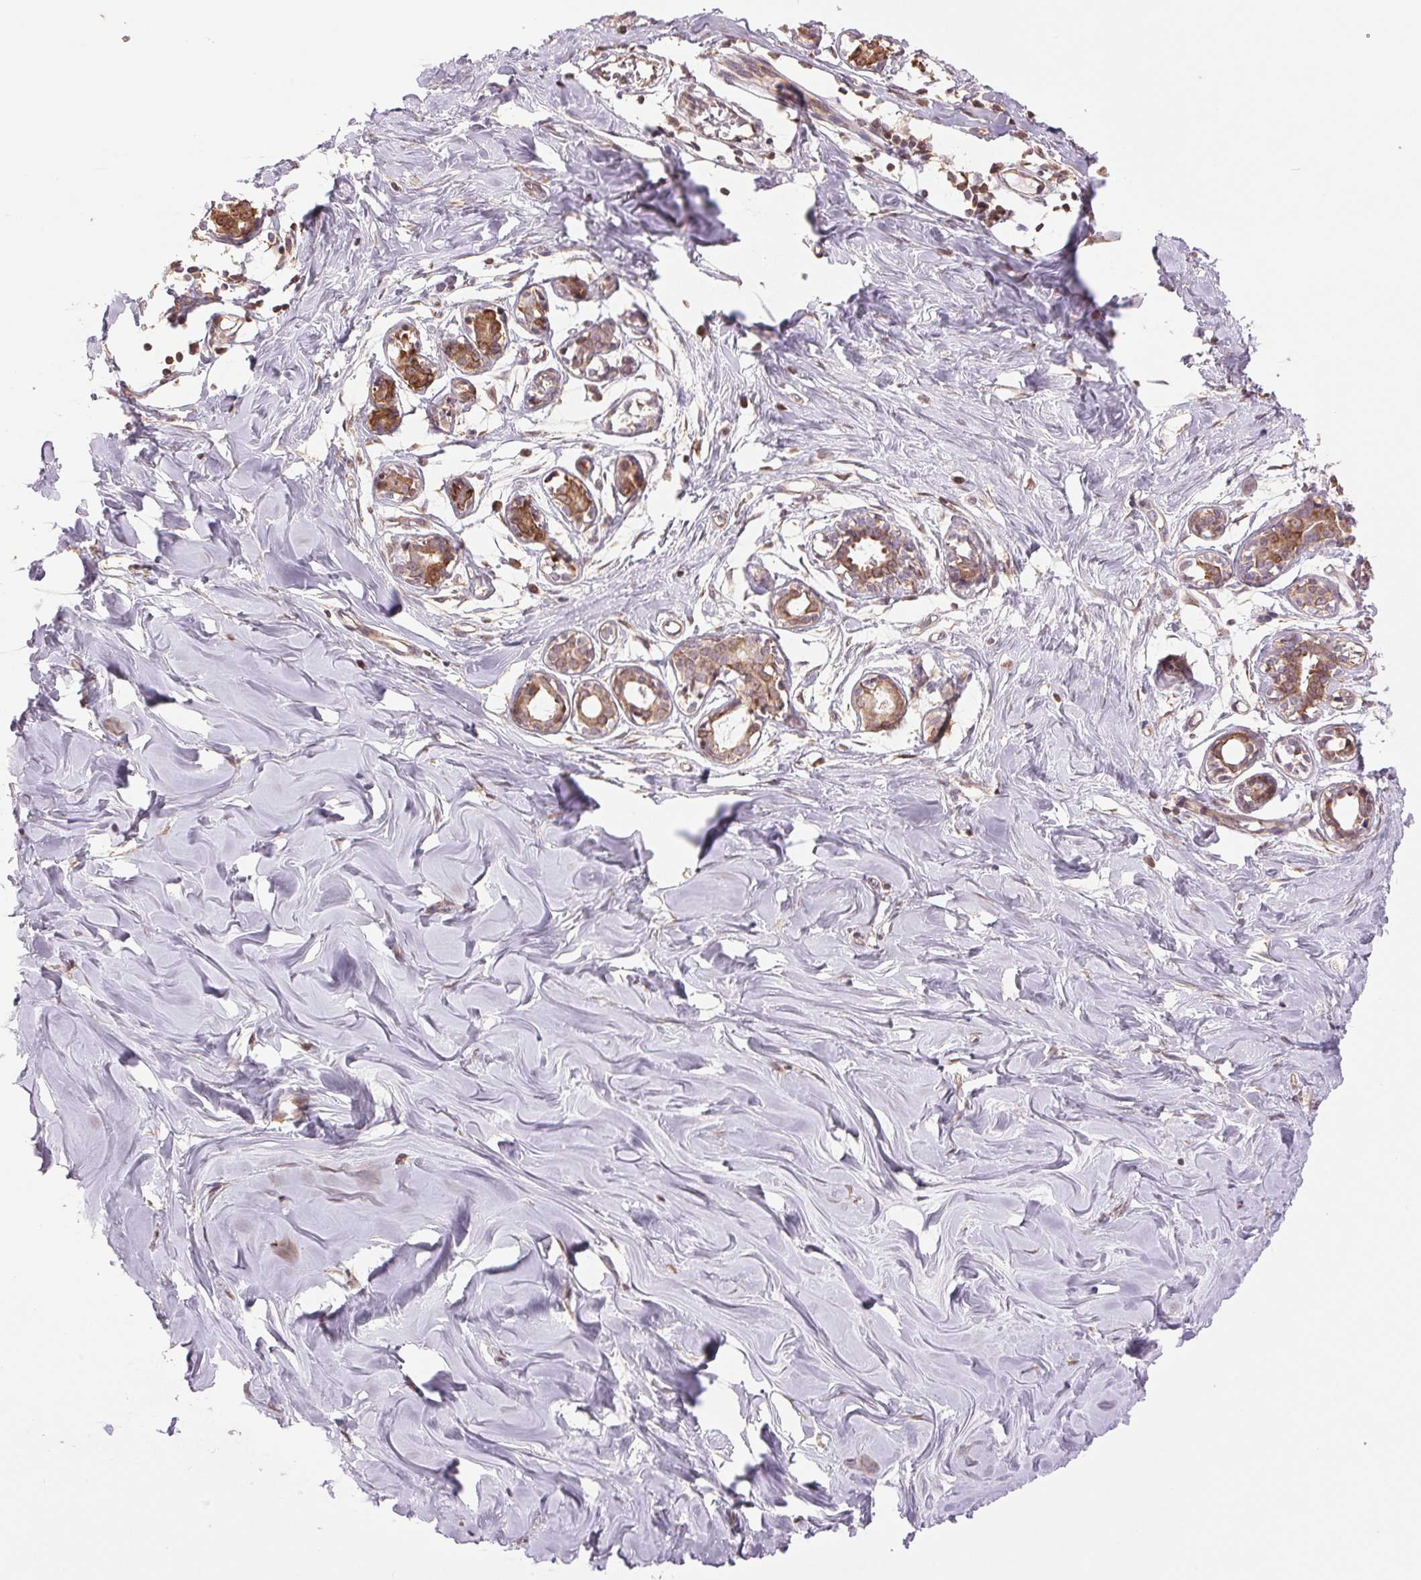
{"staining": {"intensity": "moderate", "quantity": "<25%", "location": "nuclear"}, "tissue": "breast", "cell_type": "Adipocytes", "image_type": "normal", "snomed": [{"axis": "morphology", "description": "Normal tissue, NOS"}, {"axis": "topography", "description": "Breast"}], "caption": "DAB immunohistochemical staining of unremarkable breast demonstrates moderate nuclear protein positivity in approximately <25% of adipocytes.", "gene": "BTF3L4", "patient": {"sex": "female", "age": 27}}